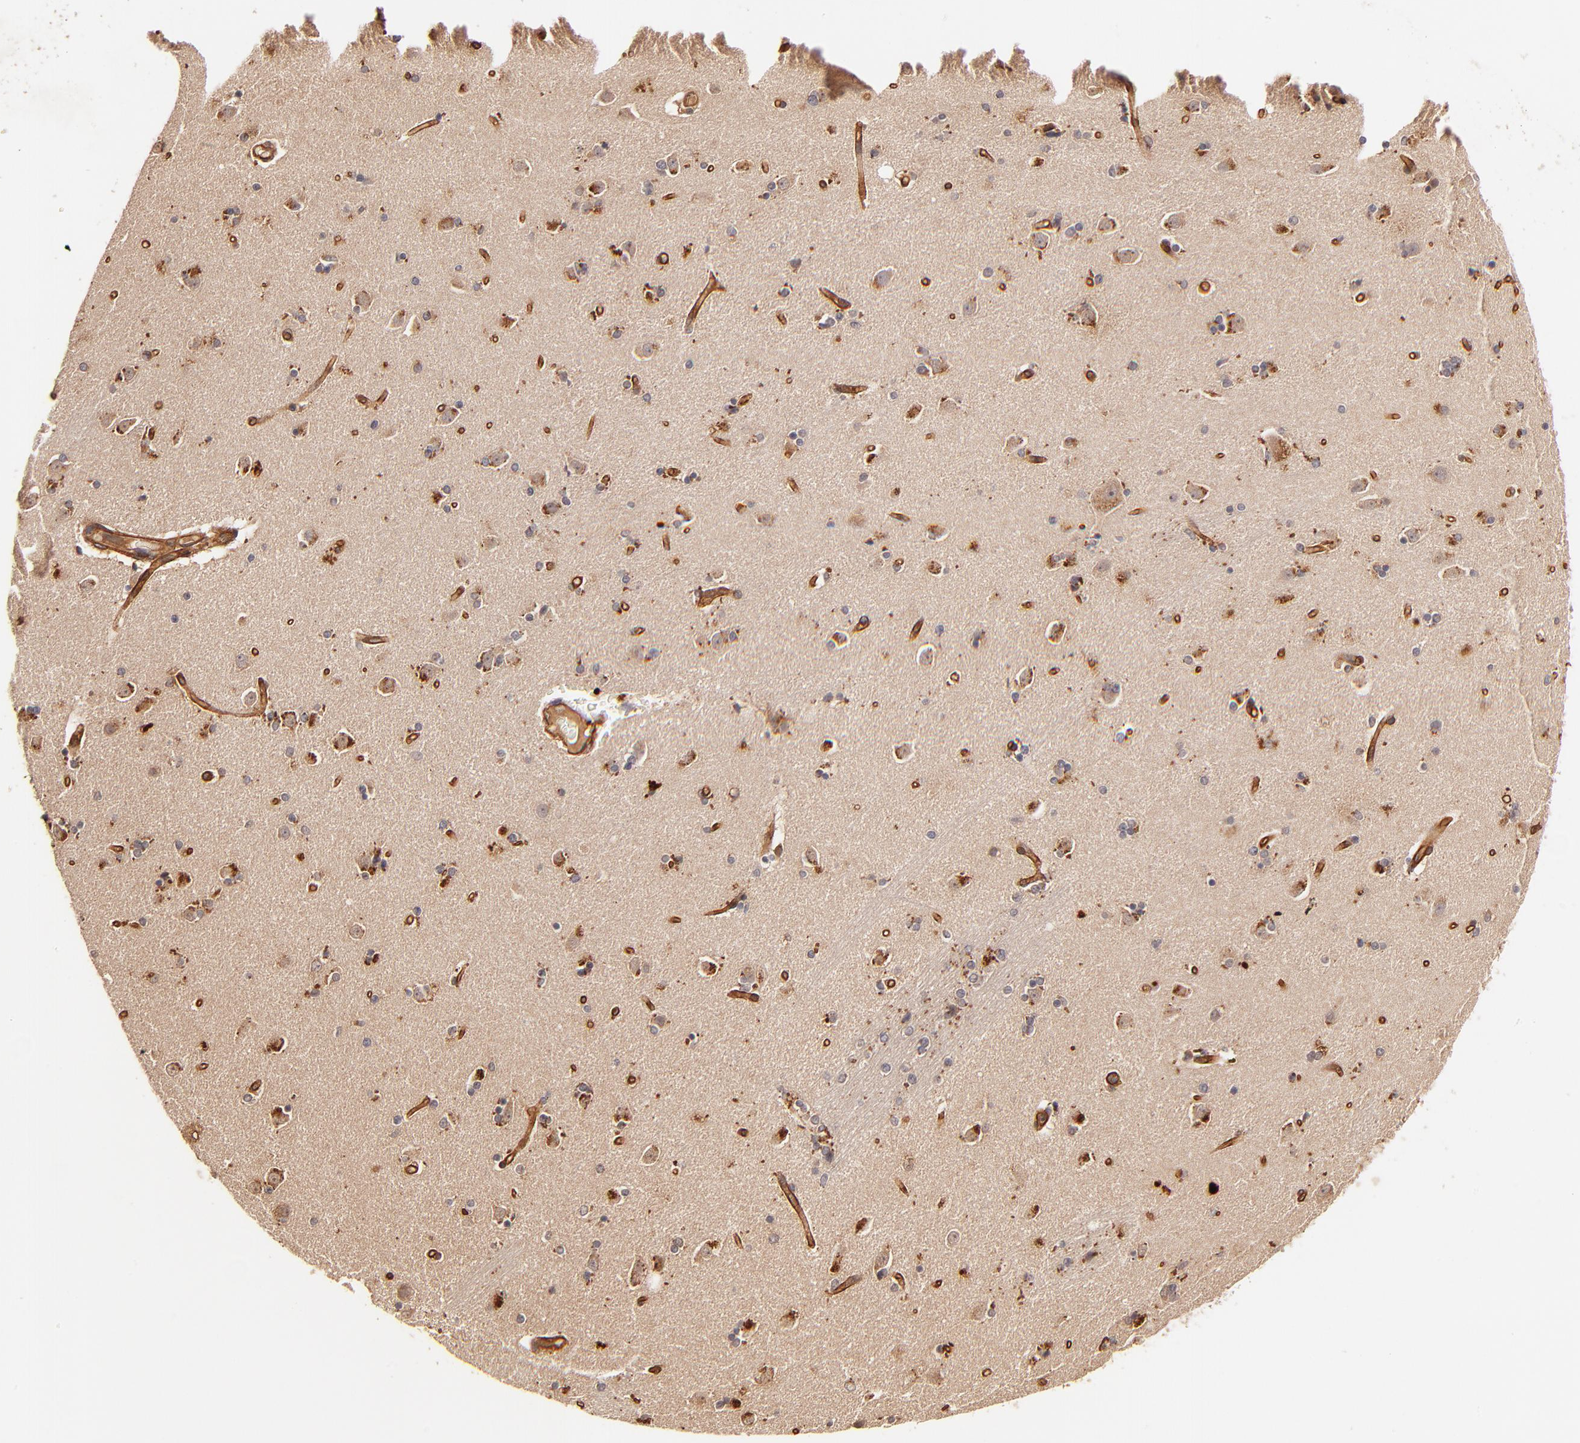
{"staining": {"intensity": "weak", "quantity": "25%-75%", "location": "cytoplasmic/membranous"}, "tissue": "caudate", "cell_type": "Glial cells", "image_type": "normal", "snomed": [{"axis": "morphology", "description": "Normal tissue, NOS"}, {"axis": "topography", "description": "Lateral ventricle wall"}], "caption": "This is a photomicrograph of immunohistochemistry staining of benign caudate, which shows weak staining in the cytoplasmic/membranous of glial cells.", "gene": "ITGB1", "patient": {"sex": "female", "age": 54}}